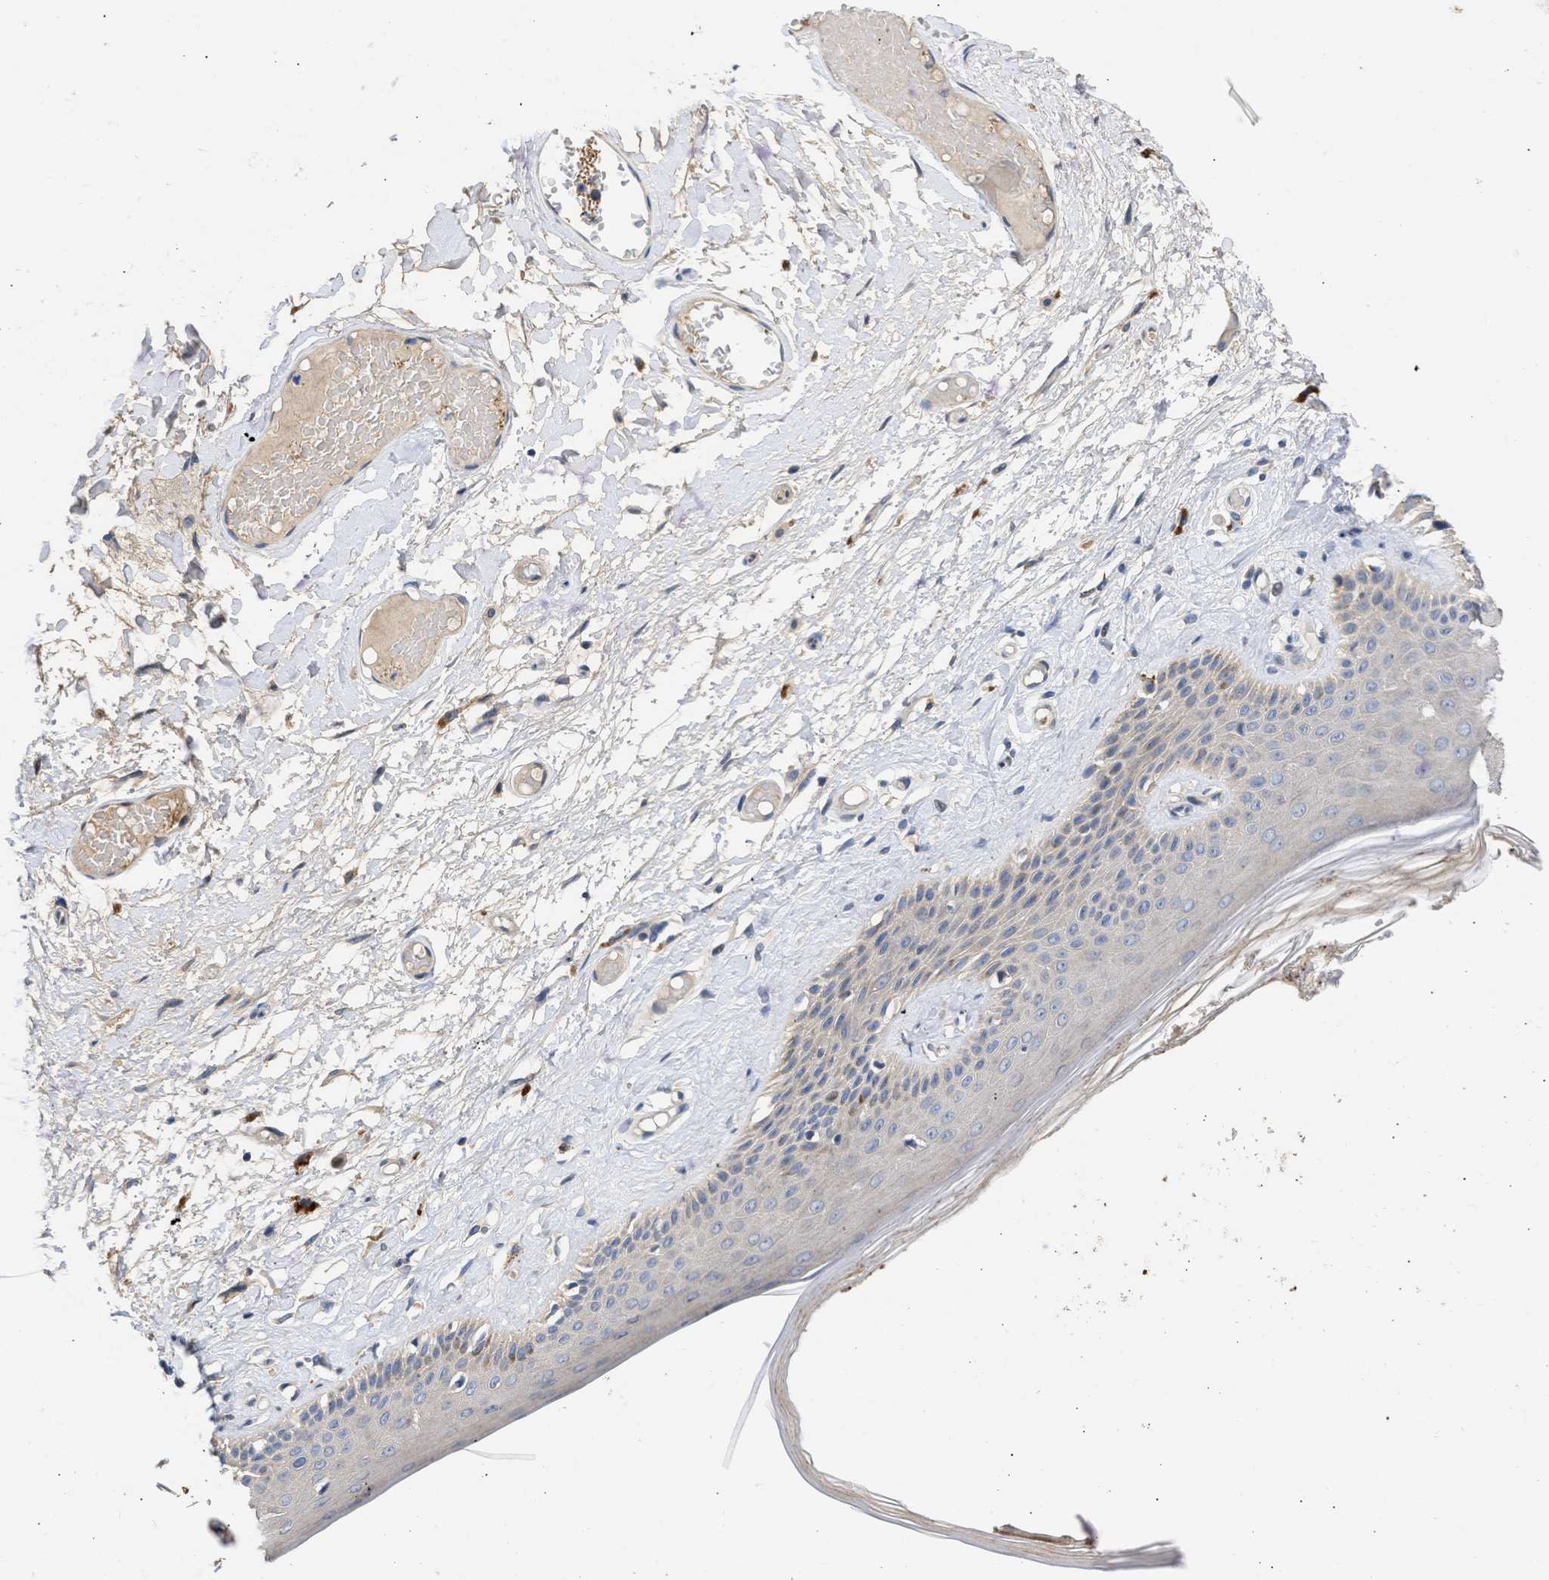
{"staining": {"intensity": "weak", "quantity": "25%-75%", "location": "cytoplasmic/membranous"}, "tissue": "skin", "cell_type": "Epidermal cells", "image_type": "normal", "snomed": [{"axis": "morphology", "description": "Normal tissue, NOS"}, {"axis": "topography", "description": "Vulva"}], "caption": "Immunohistochemical staining of normal human skin demonstrates low levels of weak cytoplasmic/membranous expression in approximately 25%-75% of epidermal cells.", "gene": "ARHGEF4", "patient": {"sex": "female", "age": 73}}